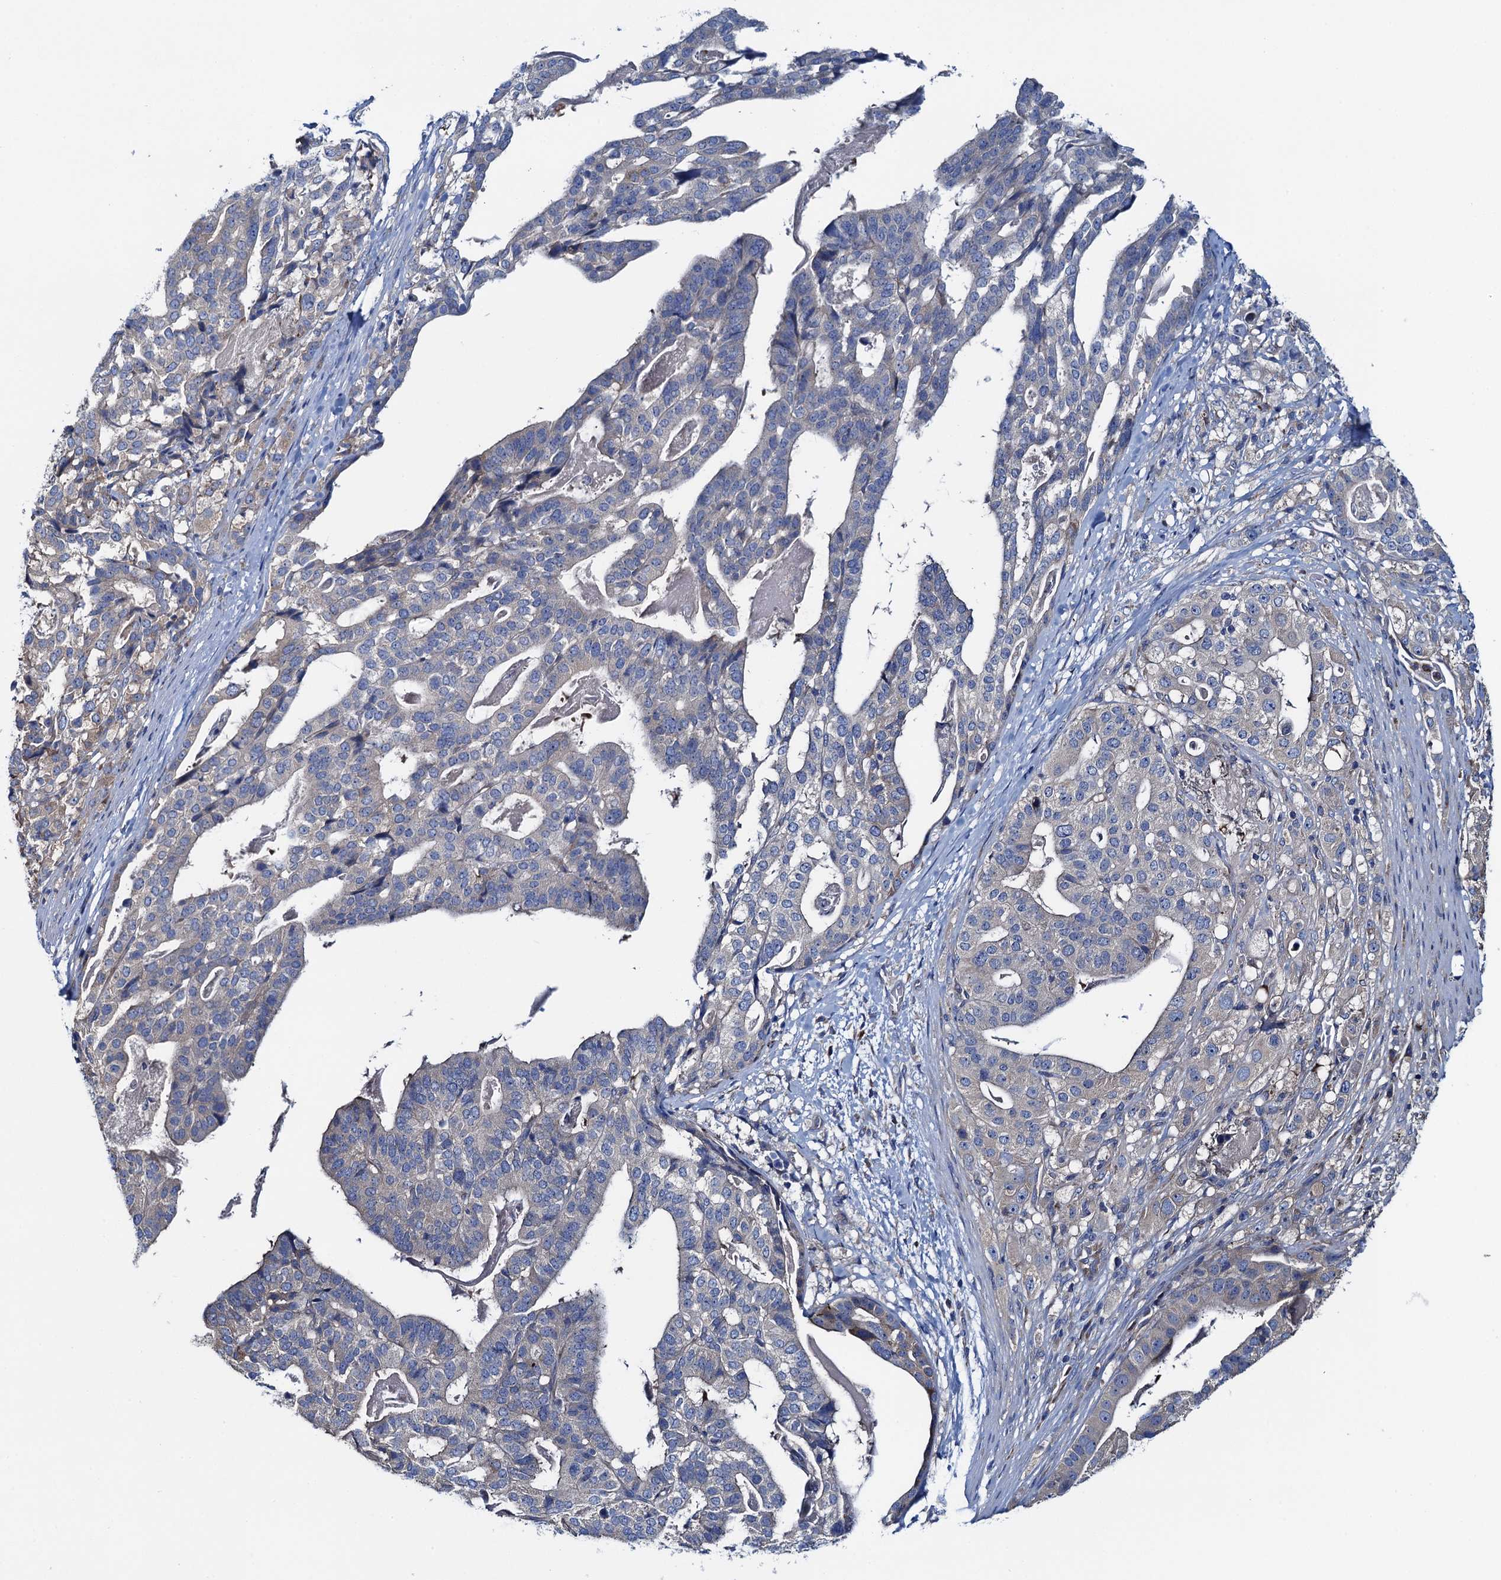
{"staining": {"intensity": "negative", "quantity": "none", "location": "none"}, "tissue": "stomach cancer", "cell_type": "Tumor cells", "image_type": "cancer", "snomed": [{"axis": "morphology", "description": "Adenocarcinoma, NOS"}, {"axis": "topography", "description": "Stomach"}], "caption": "Immunohistochemical staining of stomach cancer shows no significant expression in tumor cells.", "gene": "ADCY9", "patient": {"sex": "male", "age": 48}}